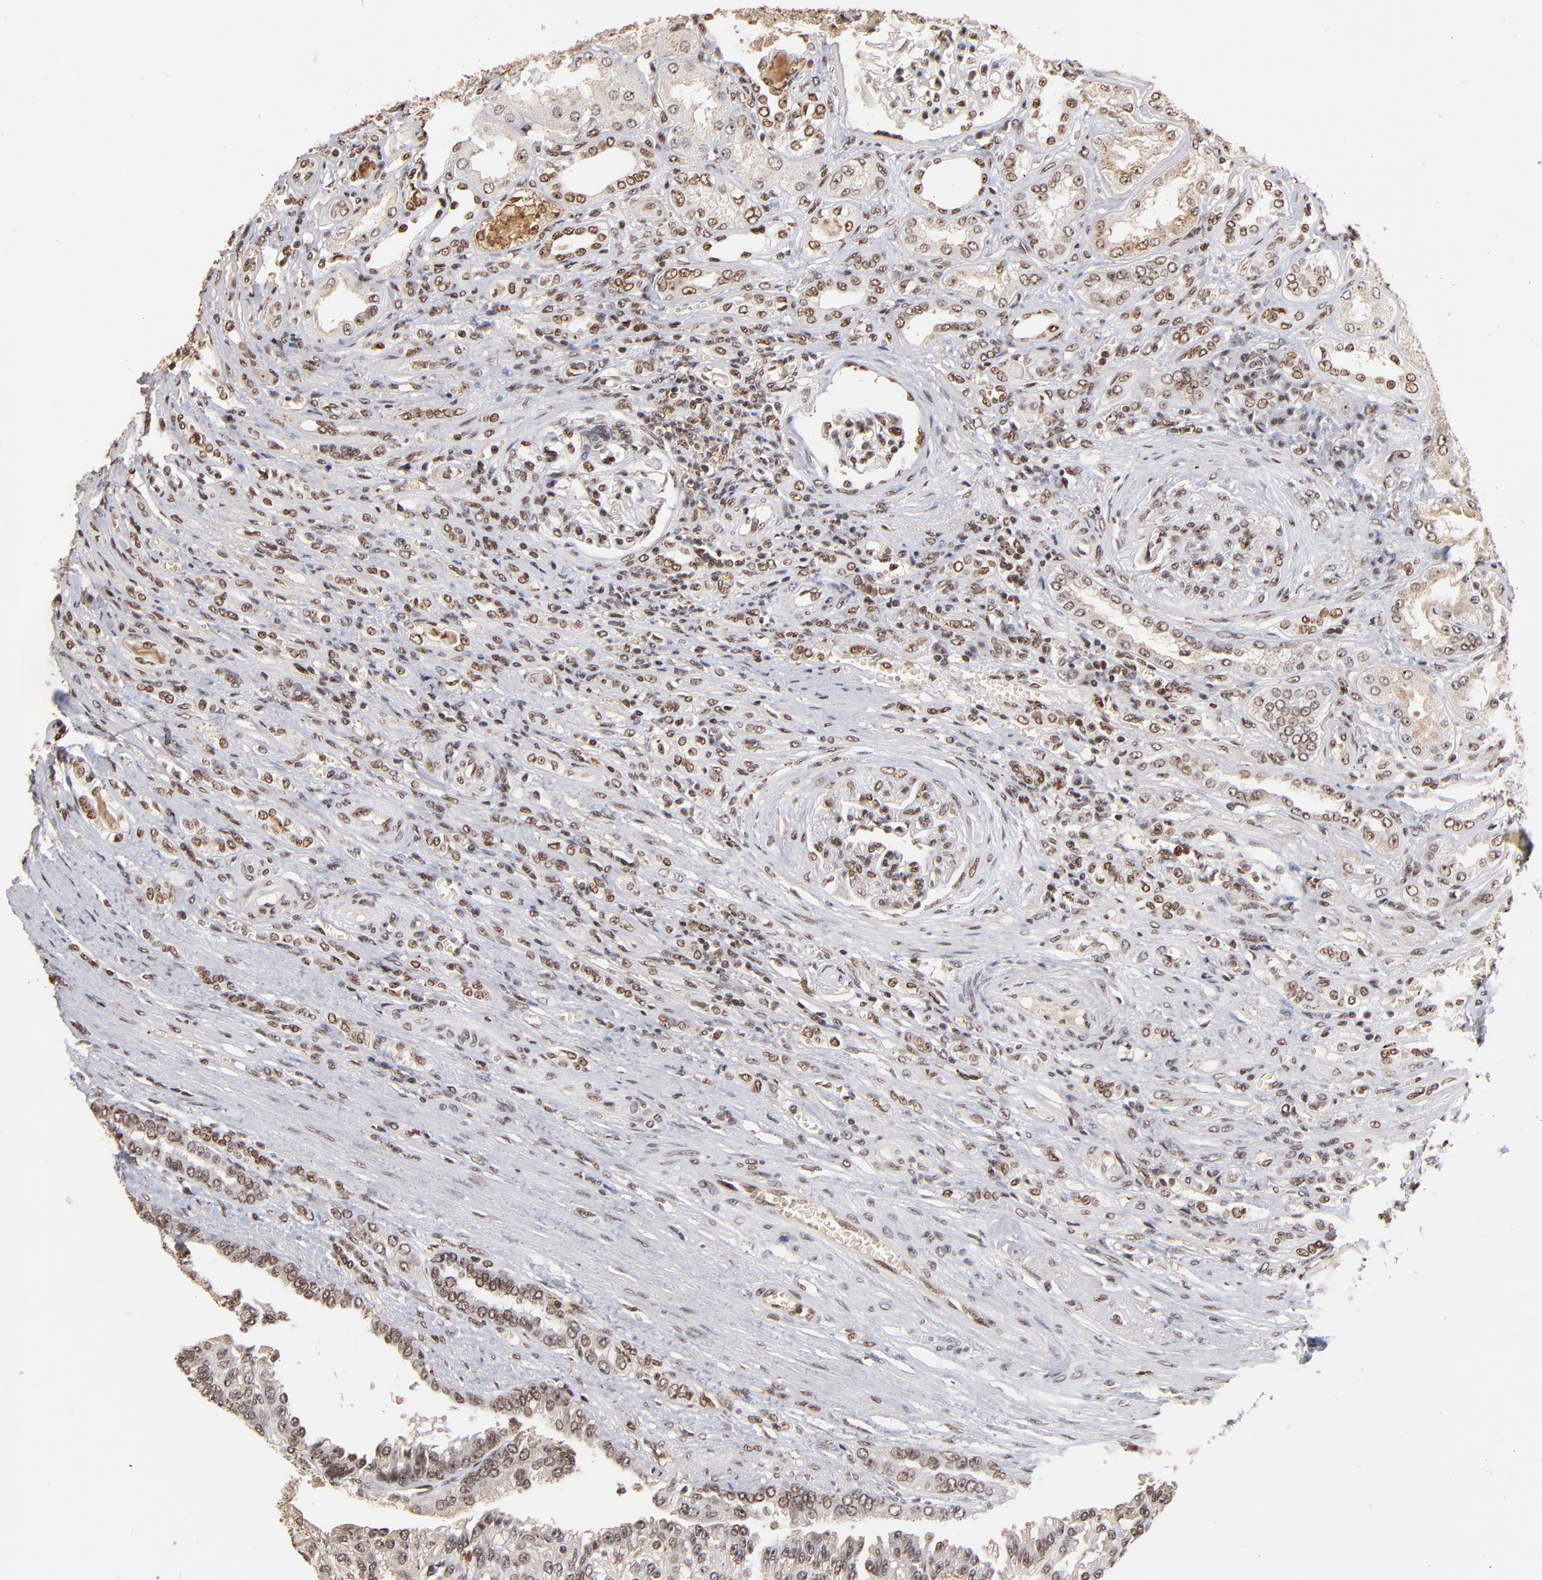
{"staining": {"intensity": "moderate", "quantity": ">75%", "location": "cytoplasmic/membranous,nuclear"}, "tissue": "renal cancer", "cell_type": "Tumor cells", "image_type": "cancer", "snomed": [{"axis": "morphology", "description": "Adenocarcinoma, NOS"}, {"axis": "topography", "description": "Kidney"}], "caption": "Immunohistochemistry histopathology image of human adenocarcinoma (renal) stained for a protein (brown), which displays medium levels of moderate cytoplasmic/membranous and nuclear expression in about >75% of tumor cells.", "gene": "ZNF146", "patient": {"sex": "male", "age": 46}}